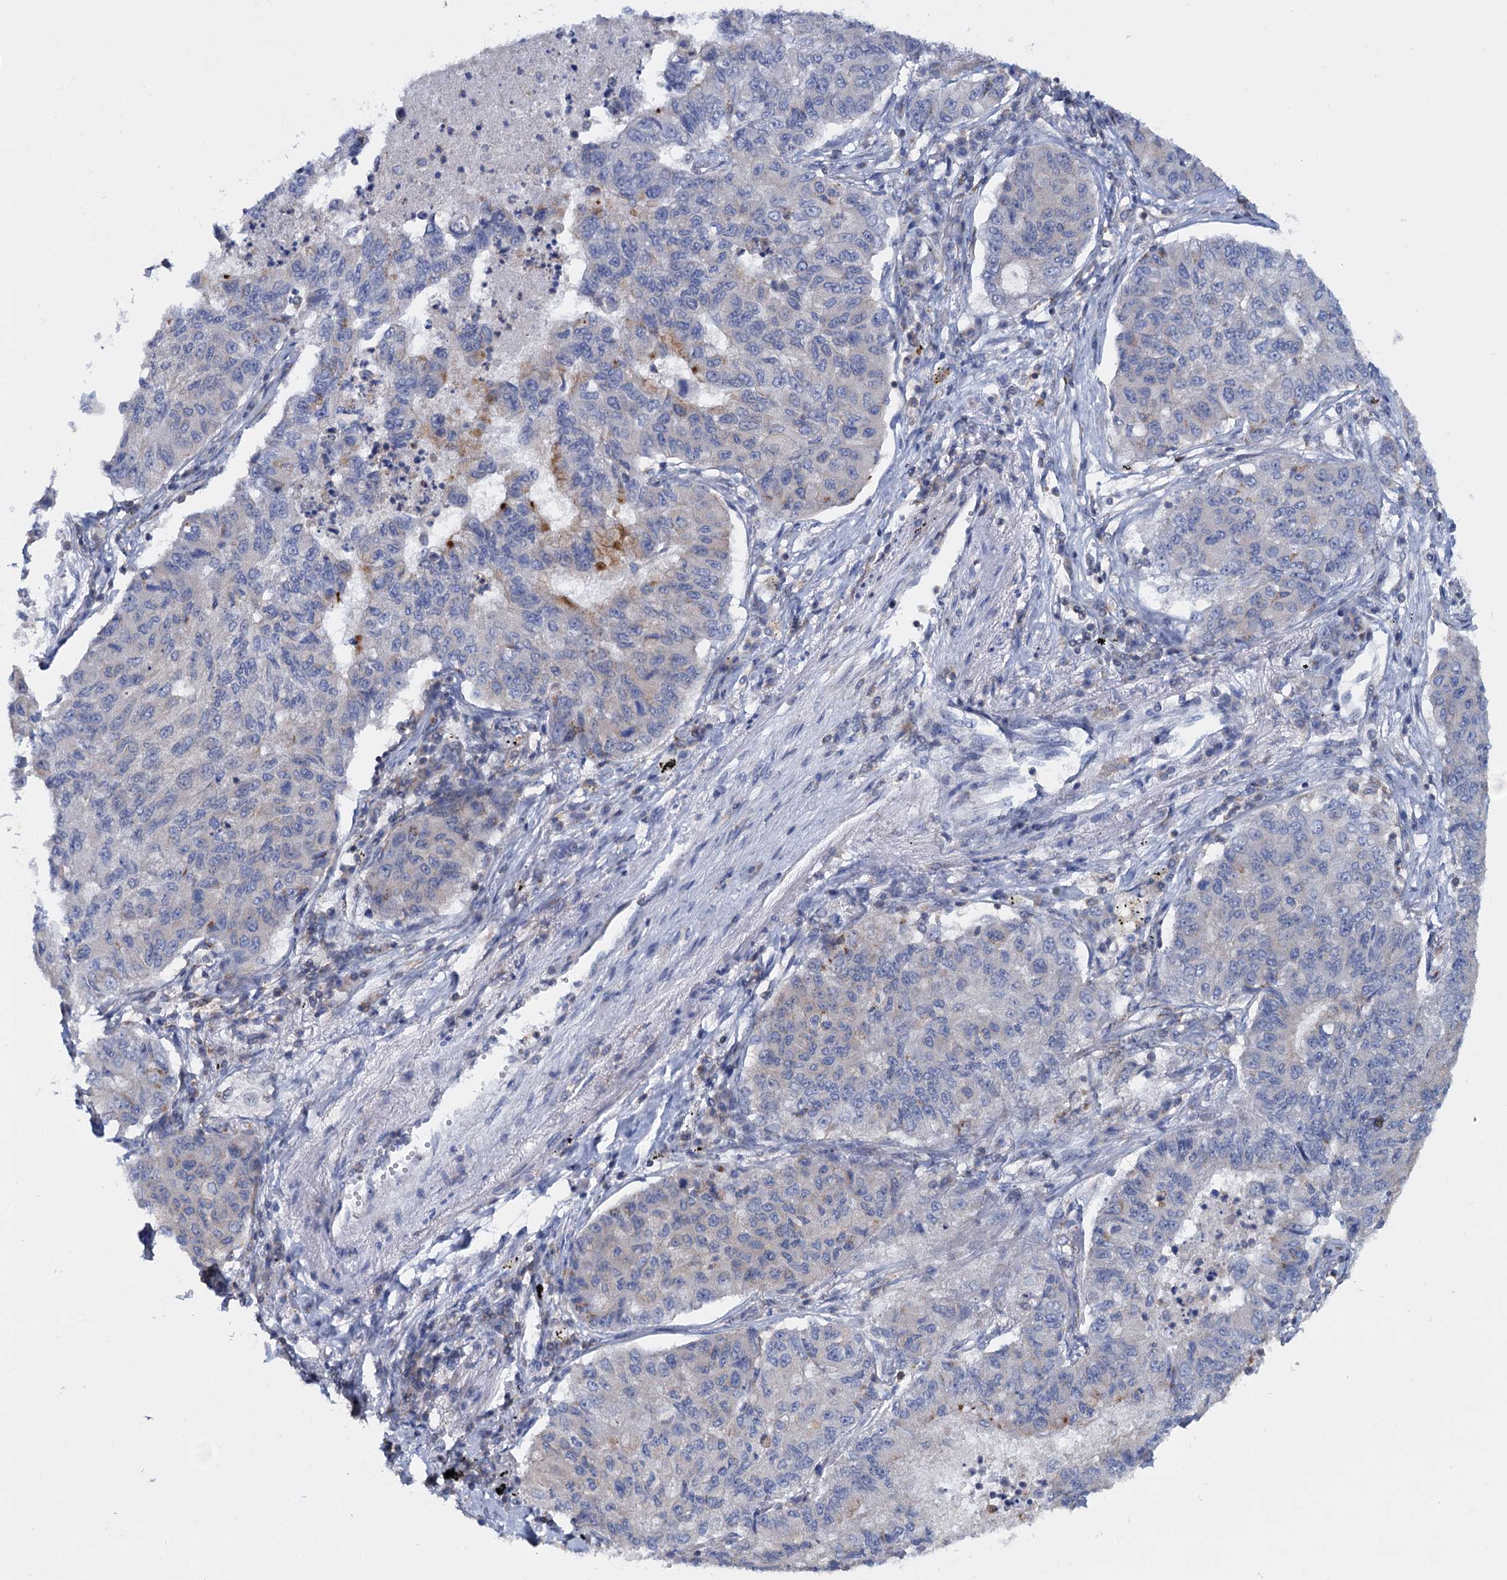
{"staining": {"intensity": "moderate", "quantity": "<25%", "location": "cytoplasmic/membranous"}, "tissue": "lung cancer", "cell_type": "Tumor cells", "image_type": "cancer", "snomed": [{"axis": "morphology", "description": "Squamous cell carcinoma, NOS"}, {"axis": "topography", "description": "Lung"}], "caption": "Immunohistochemical staining of human squamous cell carcinoma (lung) demonstrates low levels of moderate cytoplasmic/membranous protein positivity in about <25% of tumor cells. The protein of interest is stained brown, and the nuclei are stained in blue (DAB (3,3'-diaminobenzidine) IHC with brightfield microscopy, high magnification).", "gene": "LRCH4", "patient": {"sex": "male", "age": 74}}